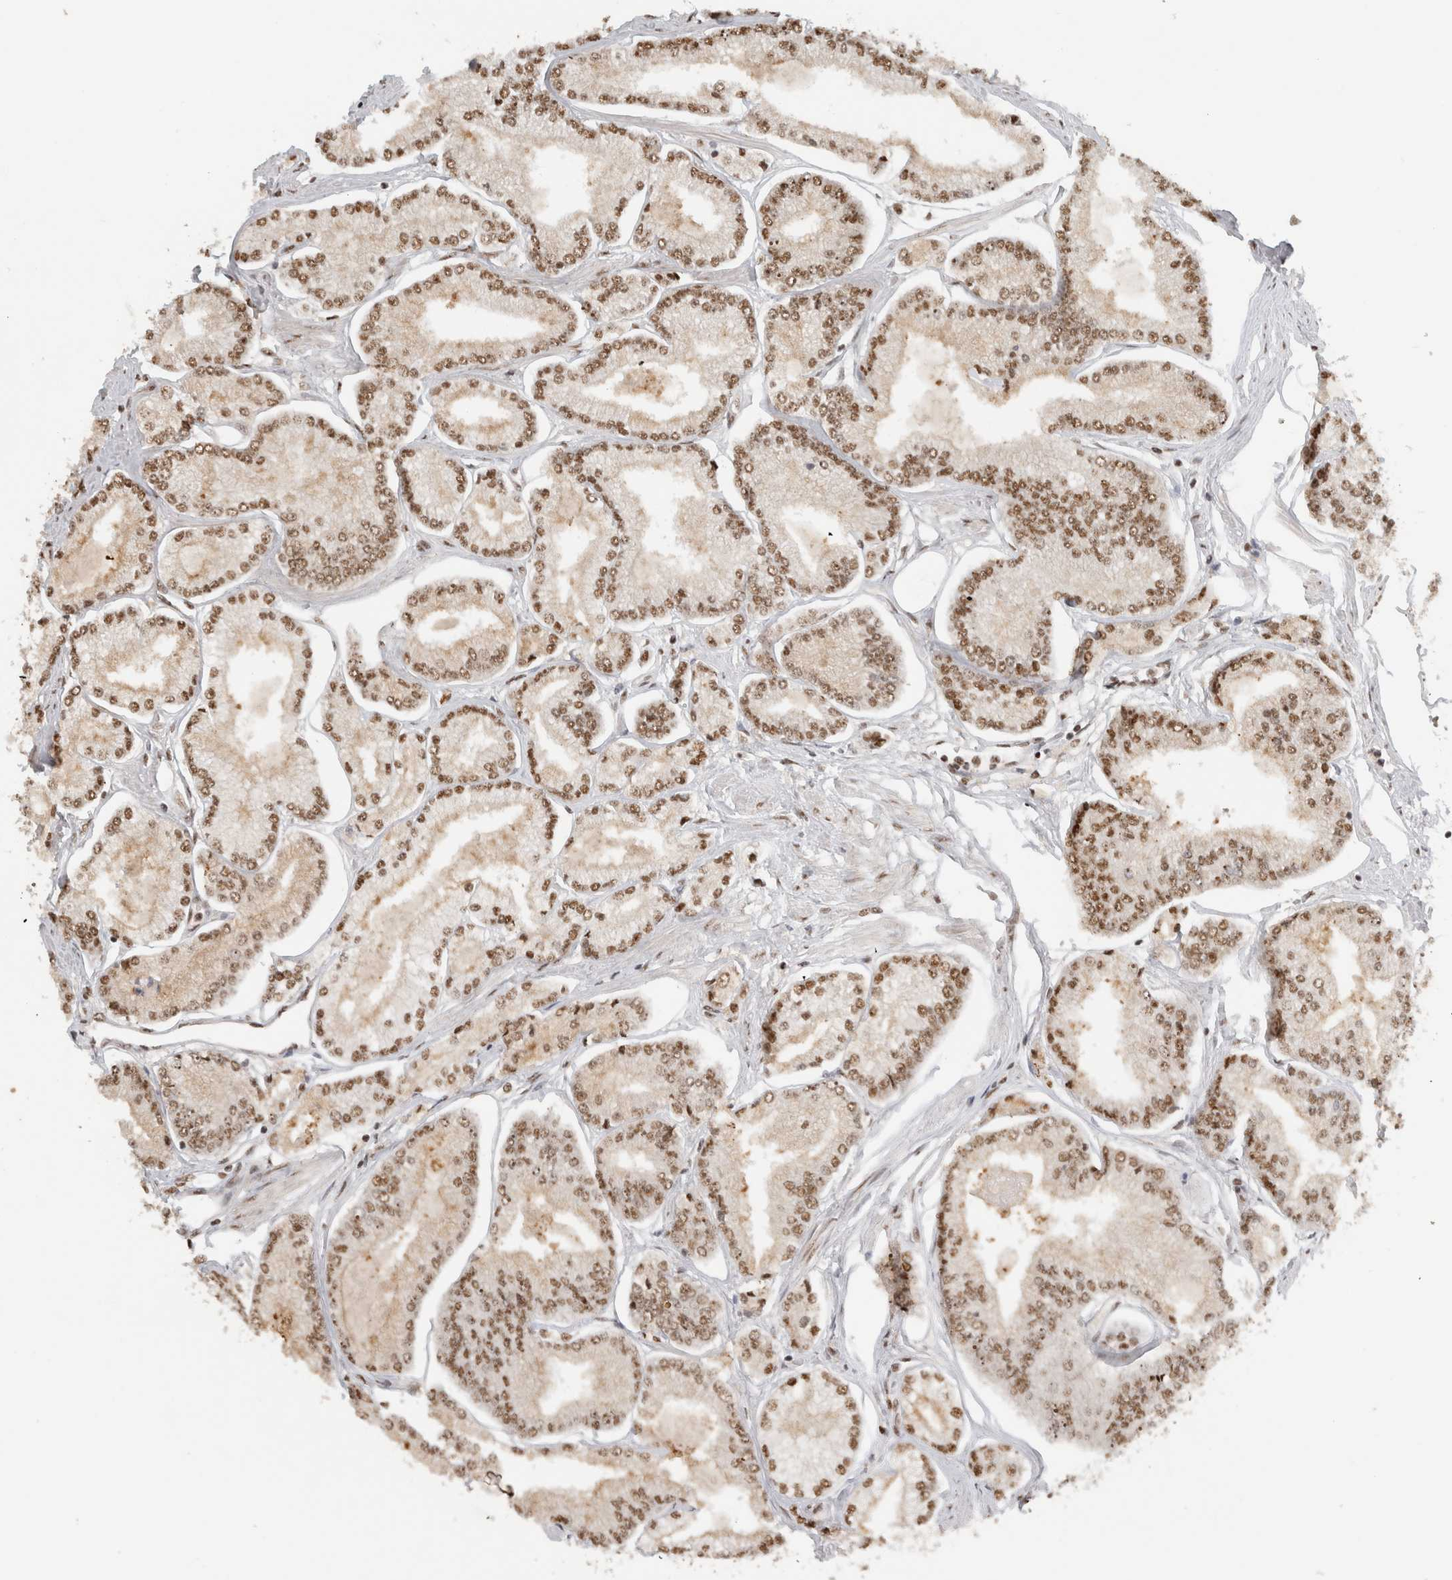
{"staining": {"intensity": "moderate", "quantity": ">75%", "location": "nuclear"}, "tissue": "prostate cancer", "cell_type": "Tumor cells", "image_type": "cancer", "snomed": [{"axis": "morphology", "description": "Adenocarcinoma, Low grade"}, {"axis": "topography", "description": "Prostate"}], "caption": "The image displays immunohistochemical staining of prostate cancer (adenocarcinoma (low-grade)). There is moderate nuclear expression is present in approximately >75% of tumor cells.", "gene": "EBNA1BP2", "patient": {"sex": "male", "age": 52}}